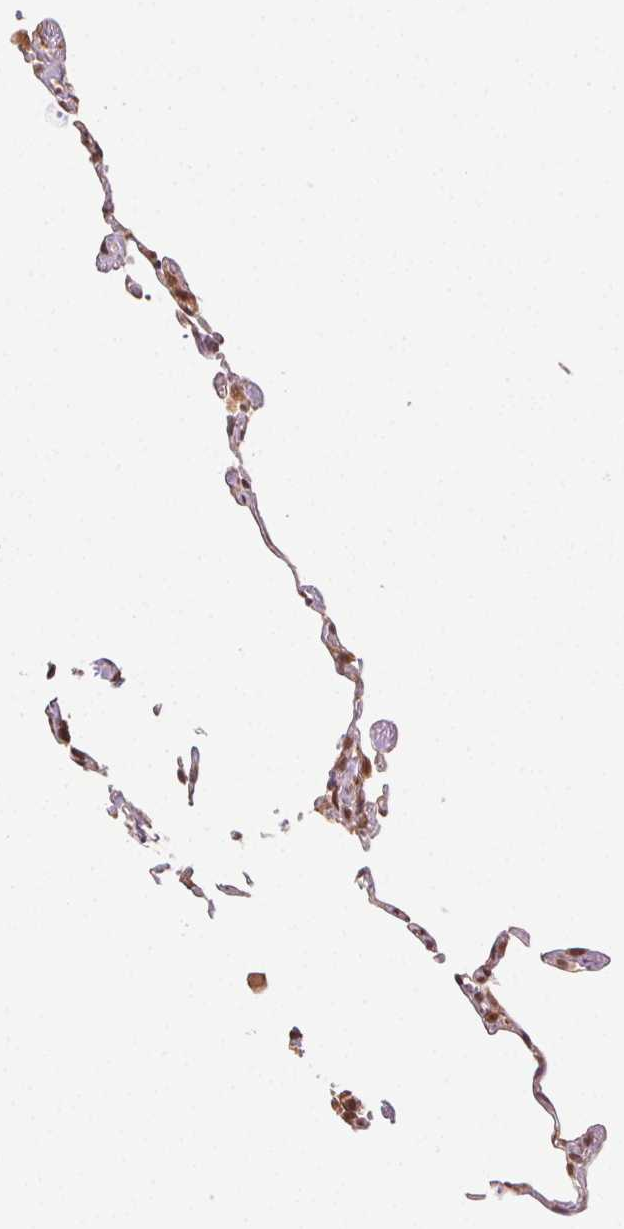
{"staining": {"intensity": "weak", "quantity": "25%-75%", "location": "cytoplasmic/membranous,nuclear"}, "tissue": "lung", "cell_type": "Alveolar cells", "image_type": "normal", "snomed": [{"axis": "morphology", "description": "Normal tissue, NOS"}, {"axis": "topography", "description": "Lung"}], "caption": "Immunohistochemistry (IHC) image of benign human lung stained for a protein (brown), which displays low levels of weak cytoplasmic/membranous,nuclear expression in about 25%-75% of alveolar cells.", "gene": "TREML4", "patient": {"sex": "female", "age": 57}}